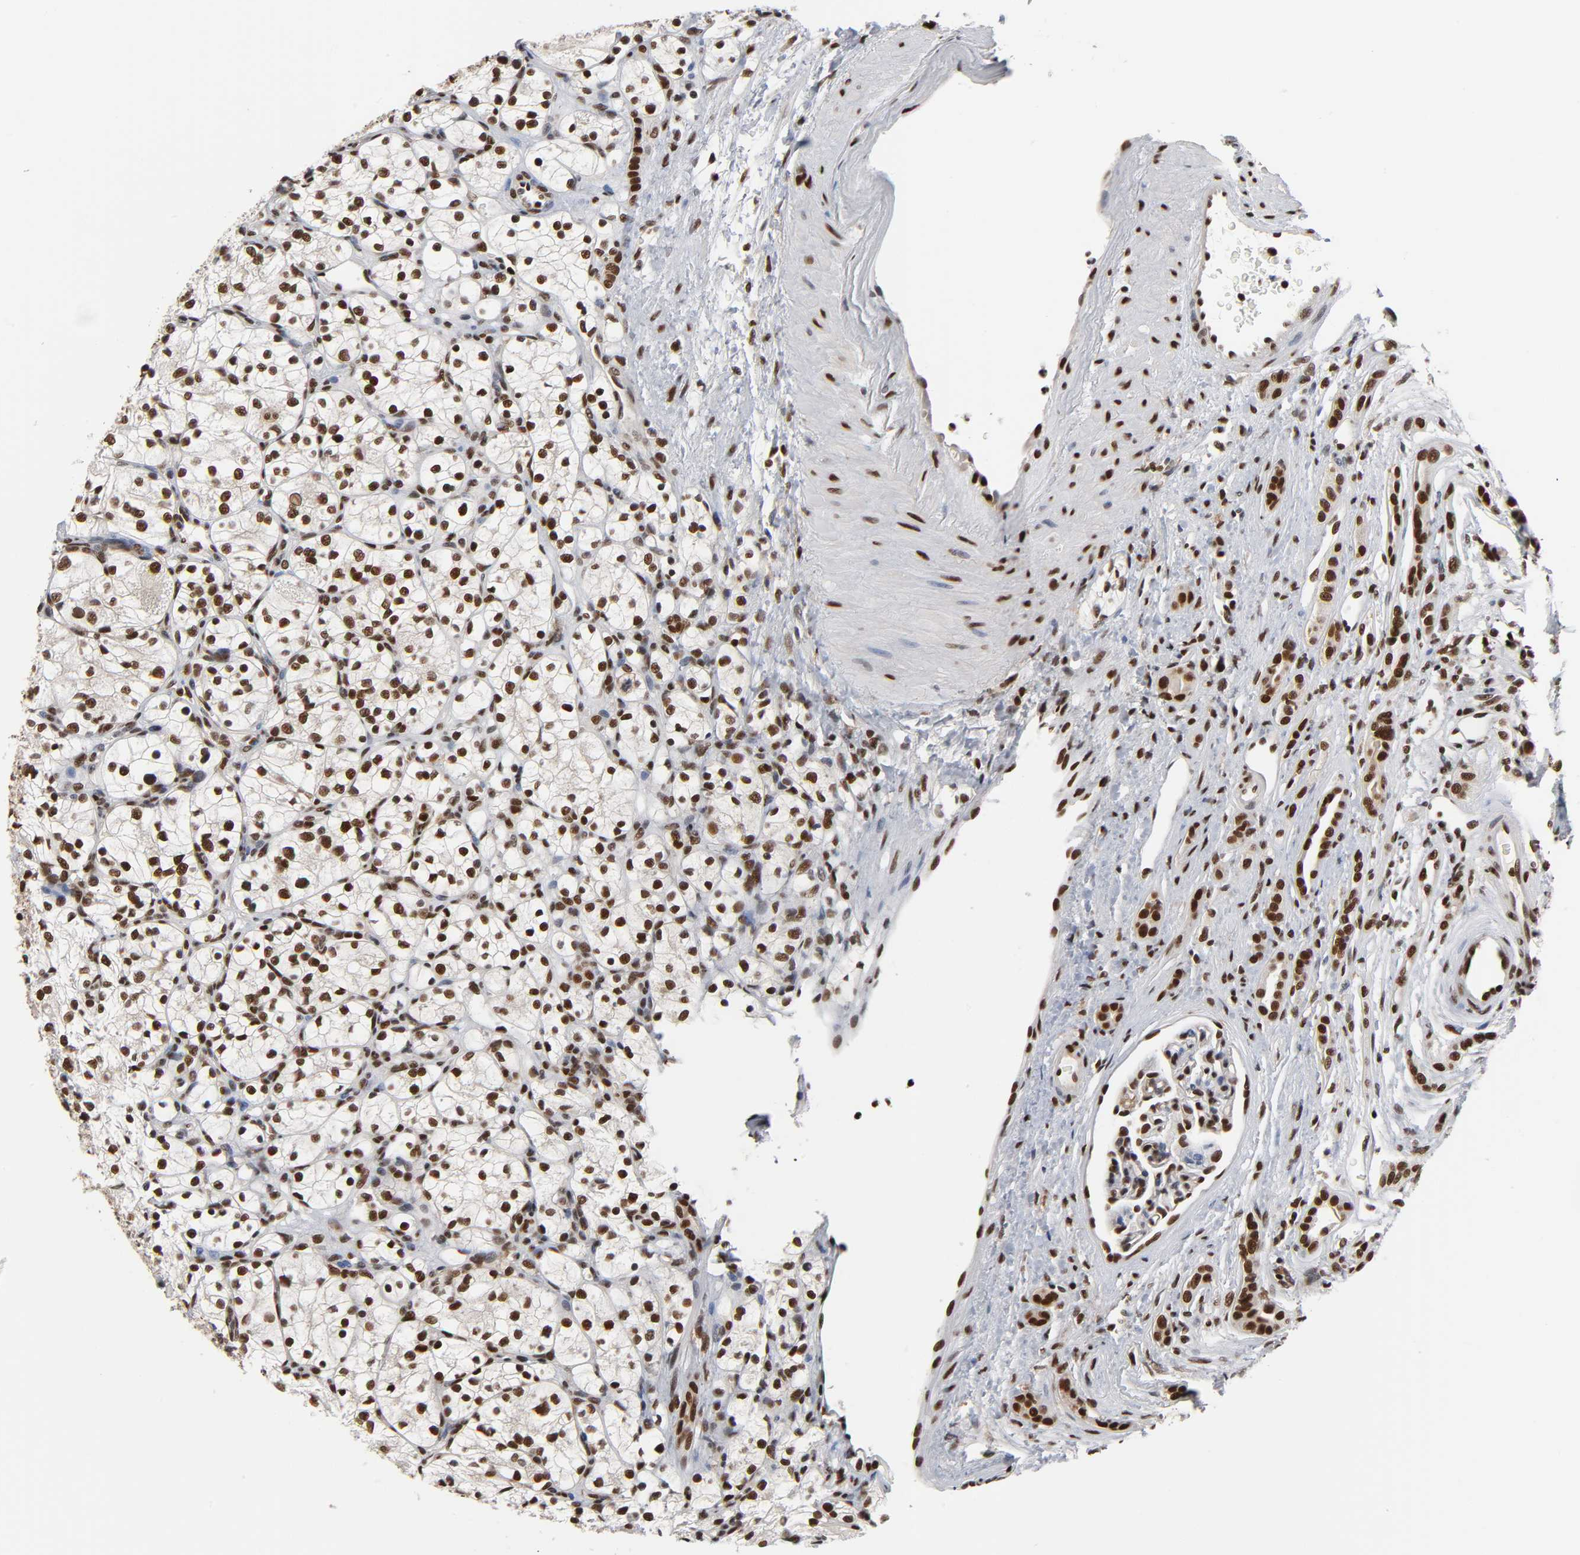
{"staining": {"intensity": "strong", "quantity": ">75%", "location": "nuclear"}, "tissue": "renal cancer", "cell_type": "Tumor cells", "image_type": "cancer", "snomed": [{"axis": "morphology", "description": "Adenocarcinoma, NOS"}, {"axis": "topography", "description": "Kidney"}], "caption": "High-power microscopy captured an immunohistochemistry (IHC) histopathology image of renal cancer, revealing strong nuclear expression in approximately >75% of tumor cells.", "gene": "ILKAP", "patient": {"sex": "female", "age": 60}}